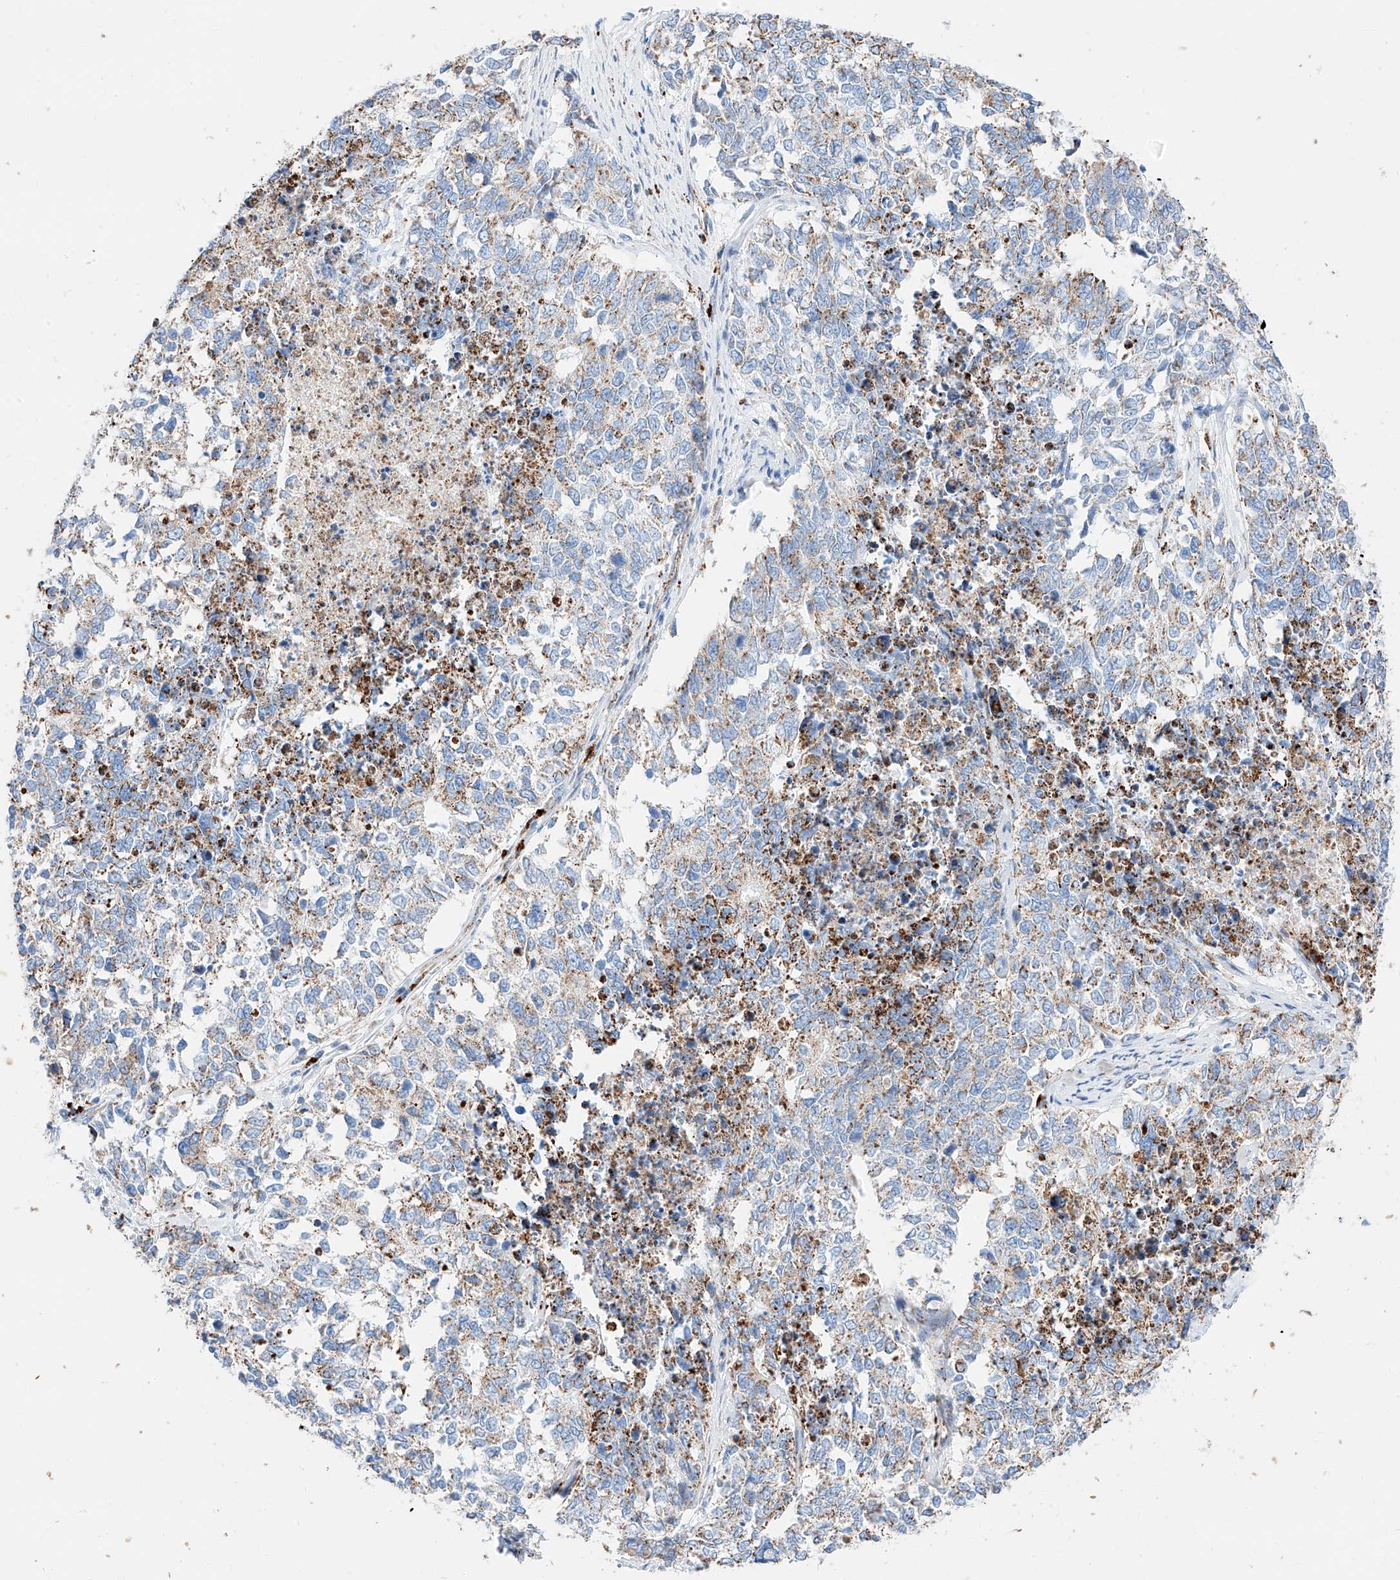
{"staining": {"intensity": "weak", "quantity": "25%-75%", "location": "cytoplasmic/membranous"}, "tissue": "cervical cancer", "cell_type": "Tumor cells", "image_type": "cancer", "snomed": [{"axis": "morphology", "description": "Squamous cell carcinoma, NOS"}, {"axis": "topography", "description": "Cervix"}], "caption": "Immunohistochemical staining of cervical cancer exhibits low levels of weak cytoplasmic/membranous expression in about 25%-75% of tumor cells.", "gene": "C6orf62", "patient": {"sex": "female", "age": 63}}